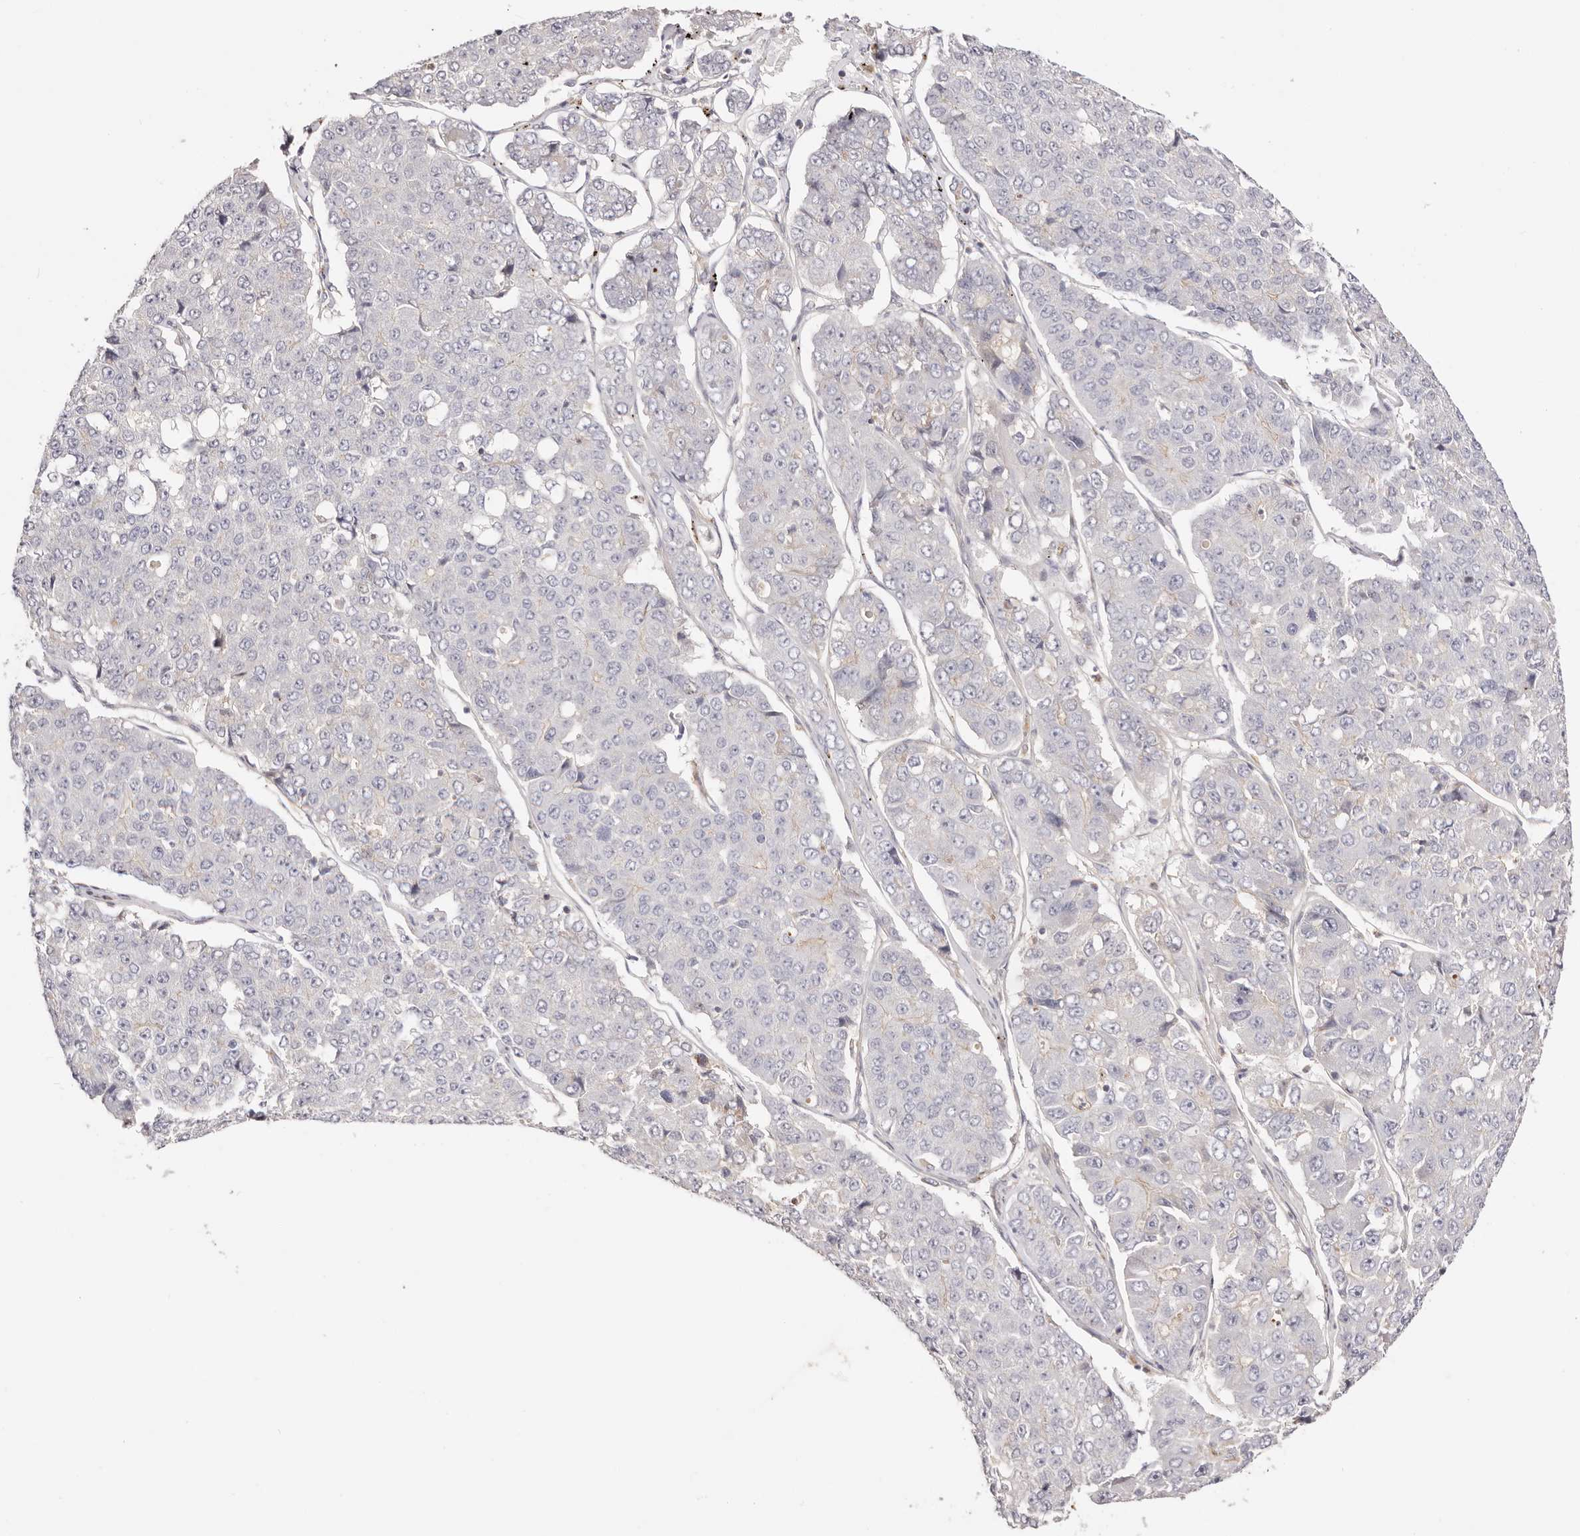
{"staining": {"intensity": "negative", "quantity": "none", "location": "none"}, "tissue": "pancreatic cancer", "cell_type": "Tumor cells", "image_type": "cancer", "snomed": [{"axis": "morphology", "description": "Adenocarcinoma, NOS"}, {"axis": "topography", "description": "Pancreas"}], "caption": "This is an immunohistochemistry histopathology image of pancreatic cancer (adenocarcinoma). There is no staining in tumor cells.", "gene": "SLC35B2", "patient": {"sex": "male", "age": 50}}